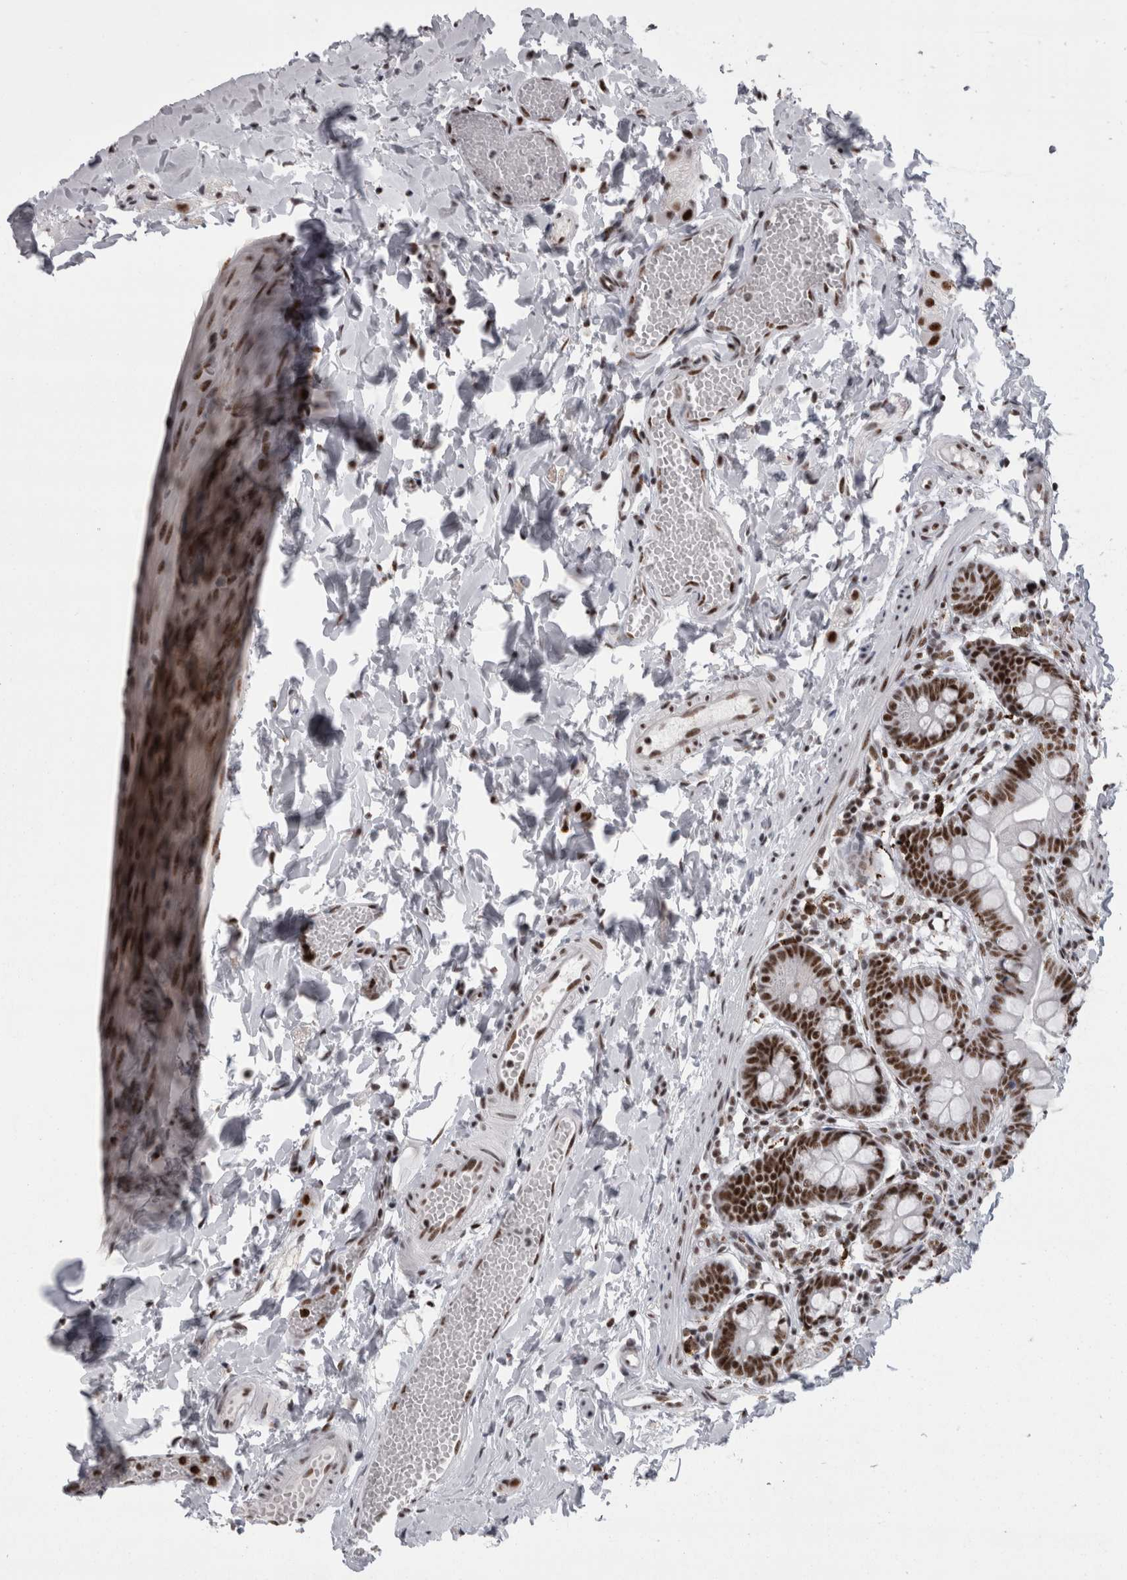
{"staining": {"intensity": "strong", "quantity": ">75%", "location": "nuclear"}, "tissue": "small intestine", "cell_type": "Glandular cells", "image_type": "normal", "snomed": [{"axis": "morphology", "description": "Normal tissue, NOS"}, {"axis": "topography", "description": "Small intestine"}], "caption": "Human small intestine stained with a brown dye exhibits strong nuclear positive staining in approximately >75% of glandular cells.", "gene": "SNRNP40", "patient": {"sex": "male", "age": 7}}